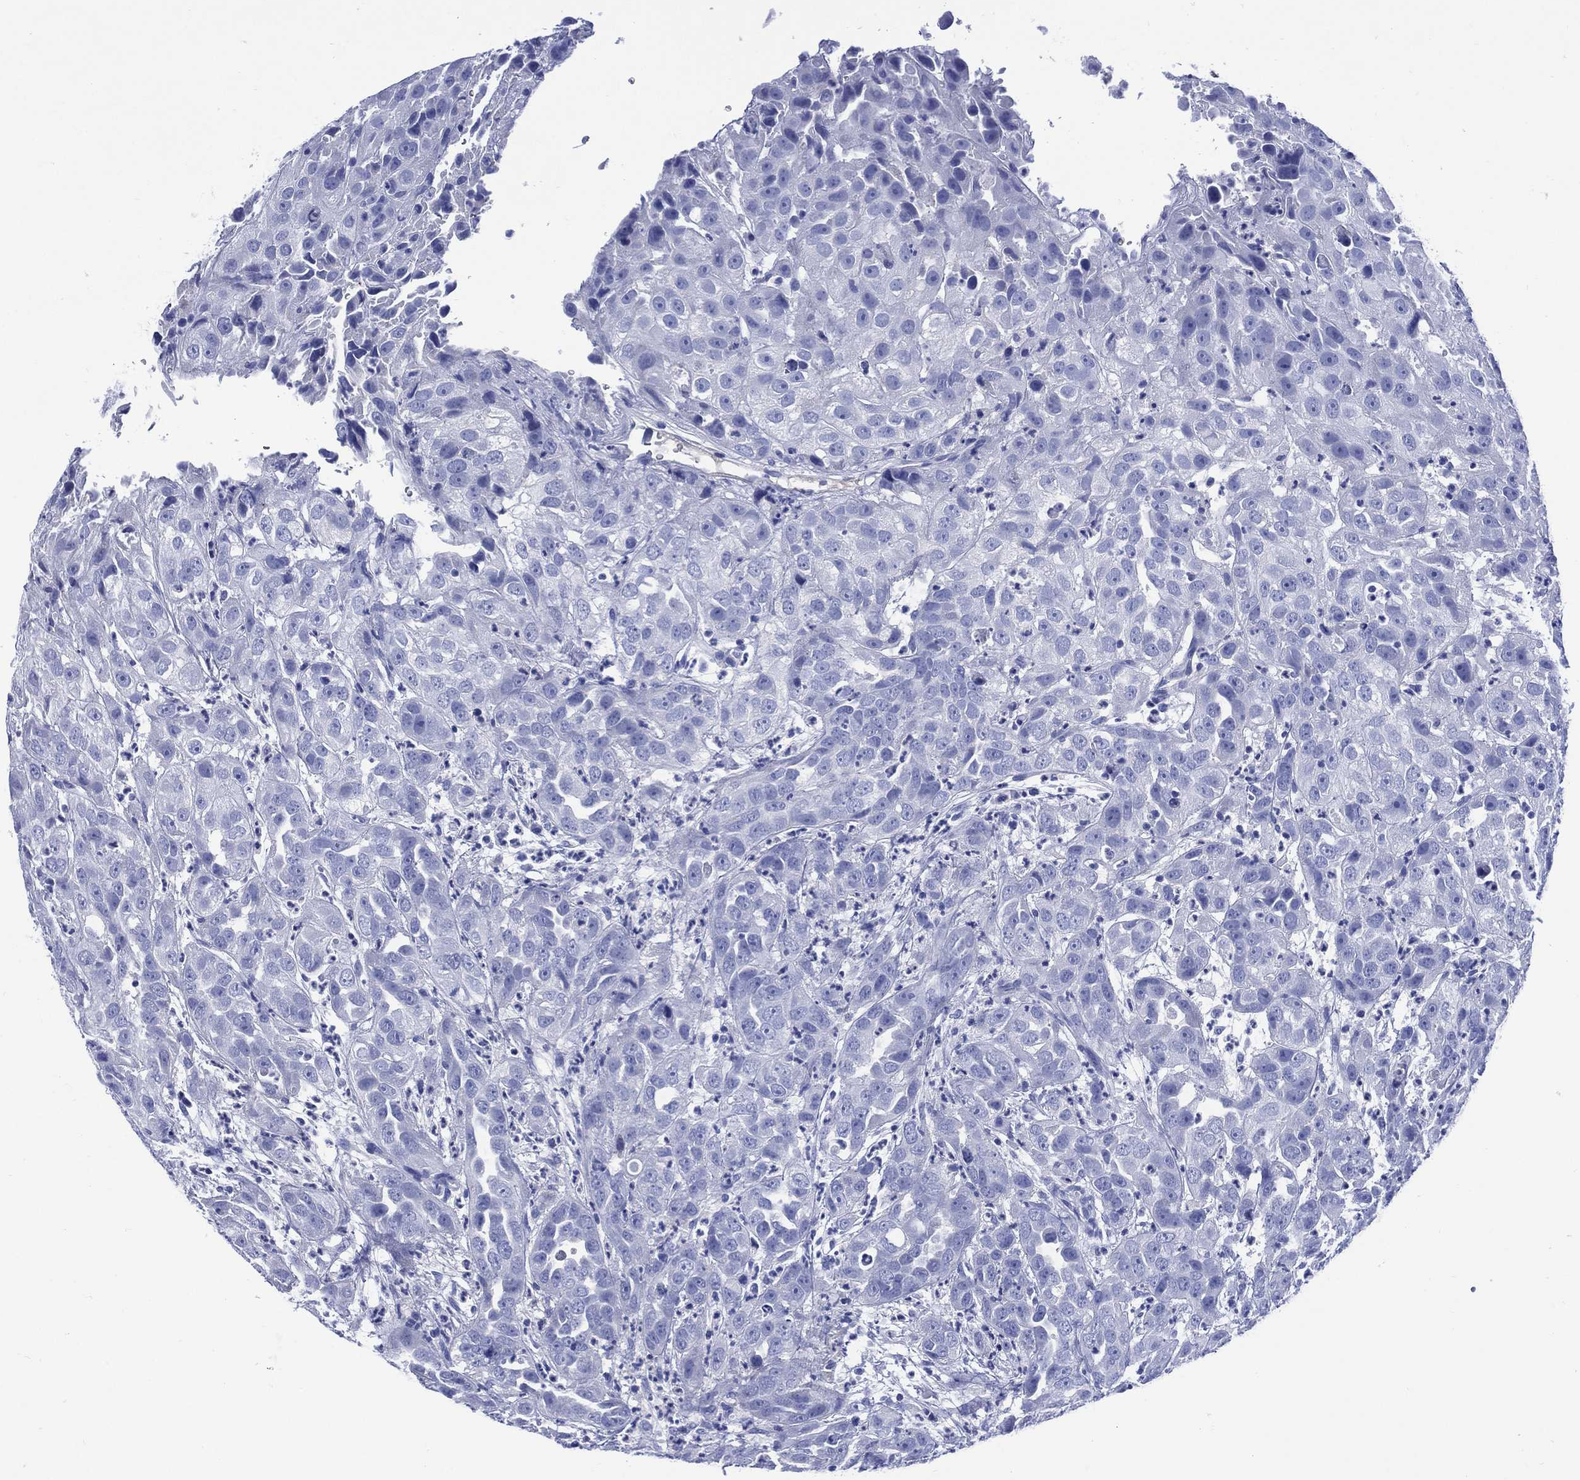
{"staining": {"intensity": "negative", "quantity": "none", "location": "none"}, "tissue": "urothelial cancer", "cell_type": "Tumor cells", "image_type": "cancer", "snomed": [{"axis": "morphology", "description": "Urothelial carcinoma, High grade"}, {"axis": "topography", "description": "Urinary bladder"}], "caption": "There is no significant expression in tumor cells of urothelial cancer.", "gene": "SHCBP1L", "patient": {"sex": "female", "age": 41}}